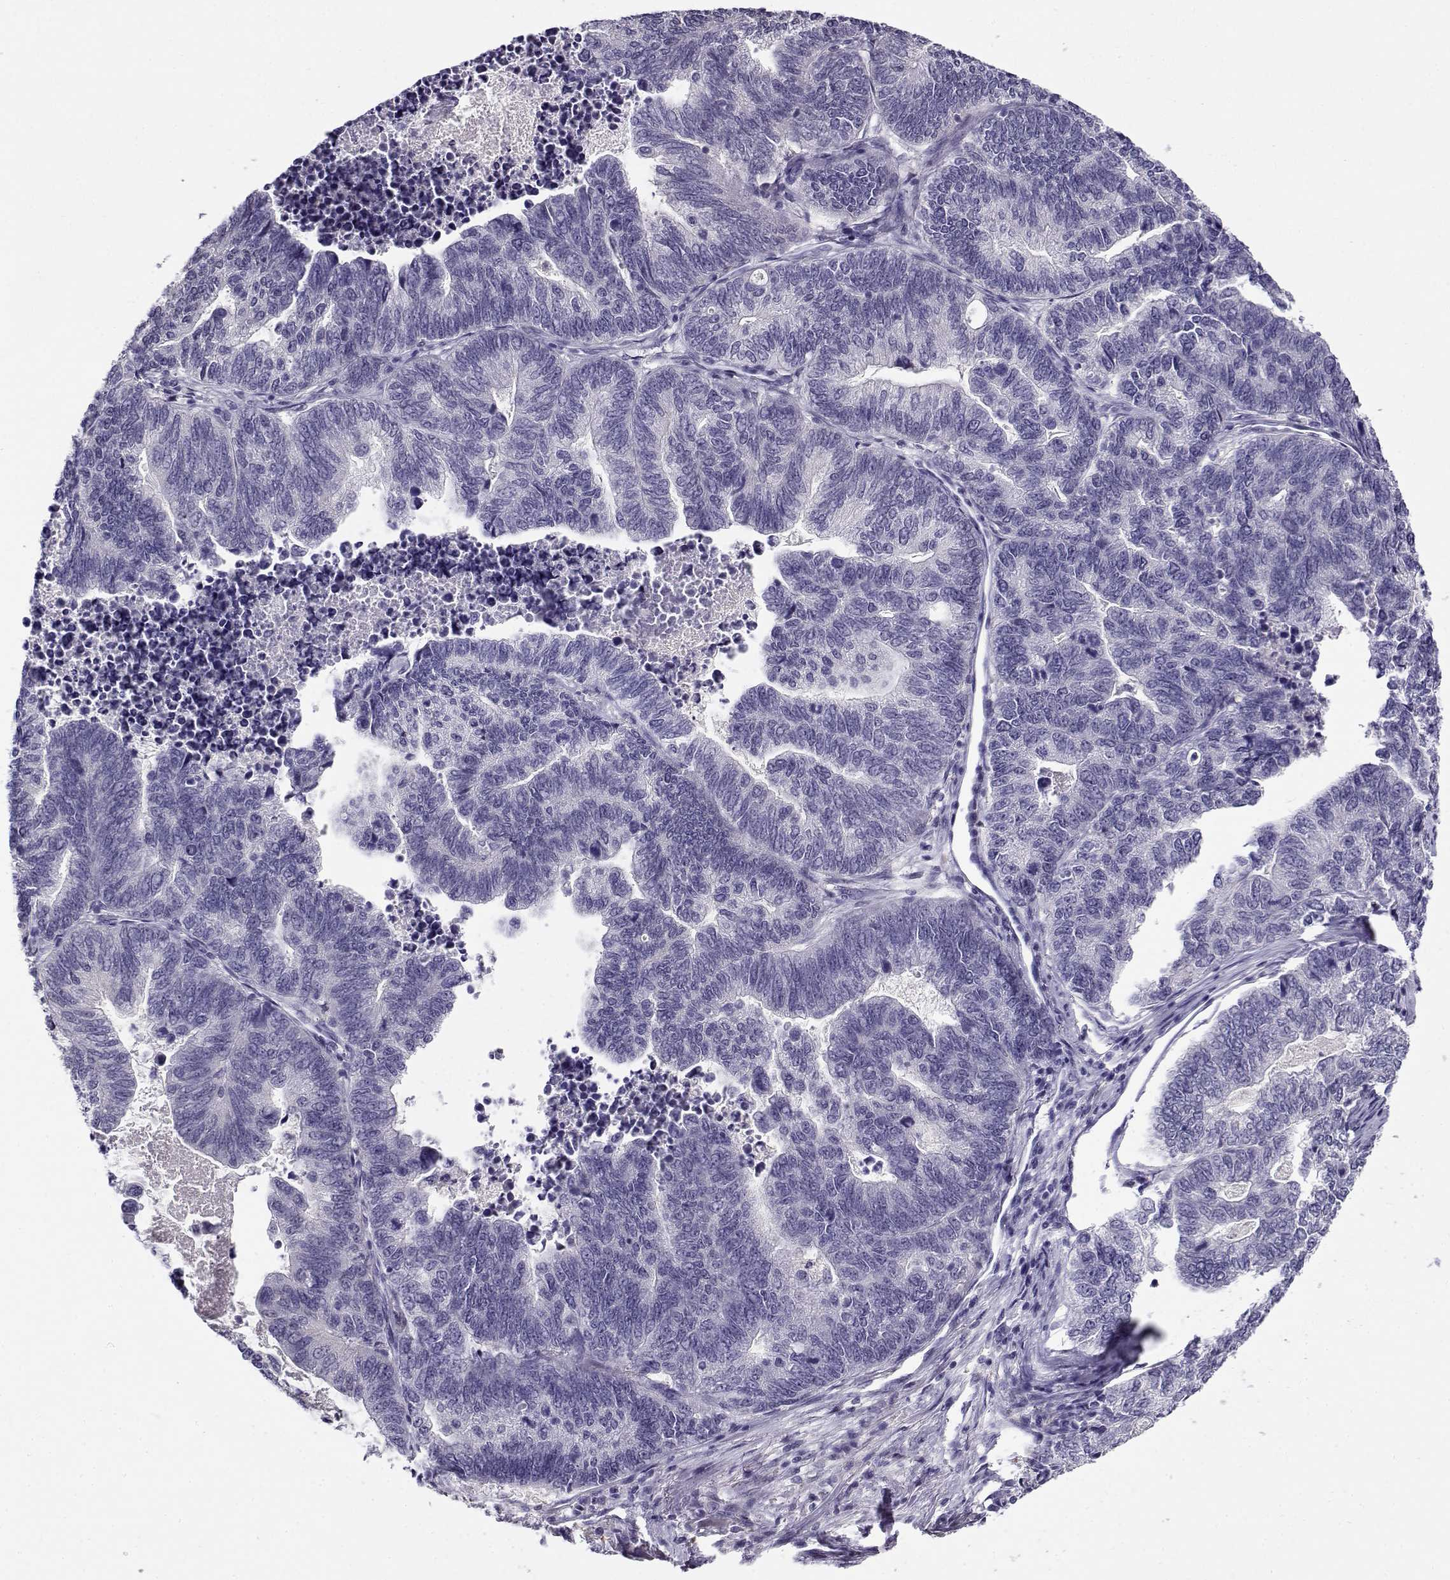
{"staining": {"intensity": "negative", "quantity": "none", "location": "none"}, "tissue": "stomach cancer", "cell_type": "Tumor cells", "image_type": "cancer", "snomed": [{"axis": "morphology", "description": "Adenocarcinoma, NOS"}, {"axis": "topography", "description": "Stomach, upper"}], "caption": "Stomach adenocarcinoma stained for a protein using IHC reveals no staining tumor cells.", "gene": "FEZF1", "patient": {"sex": "female", "age": 67}}